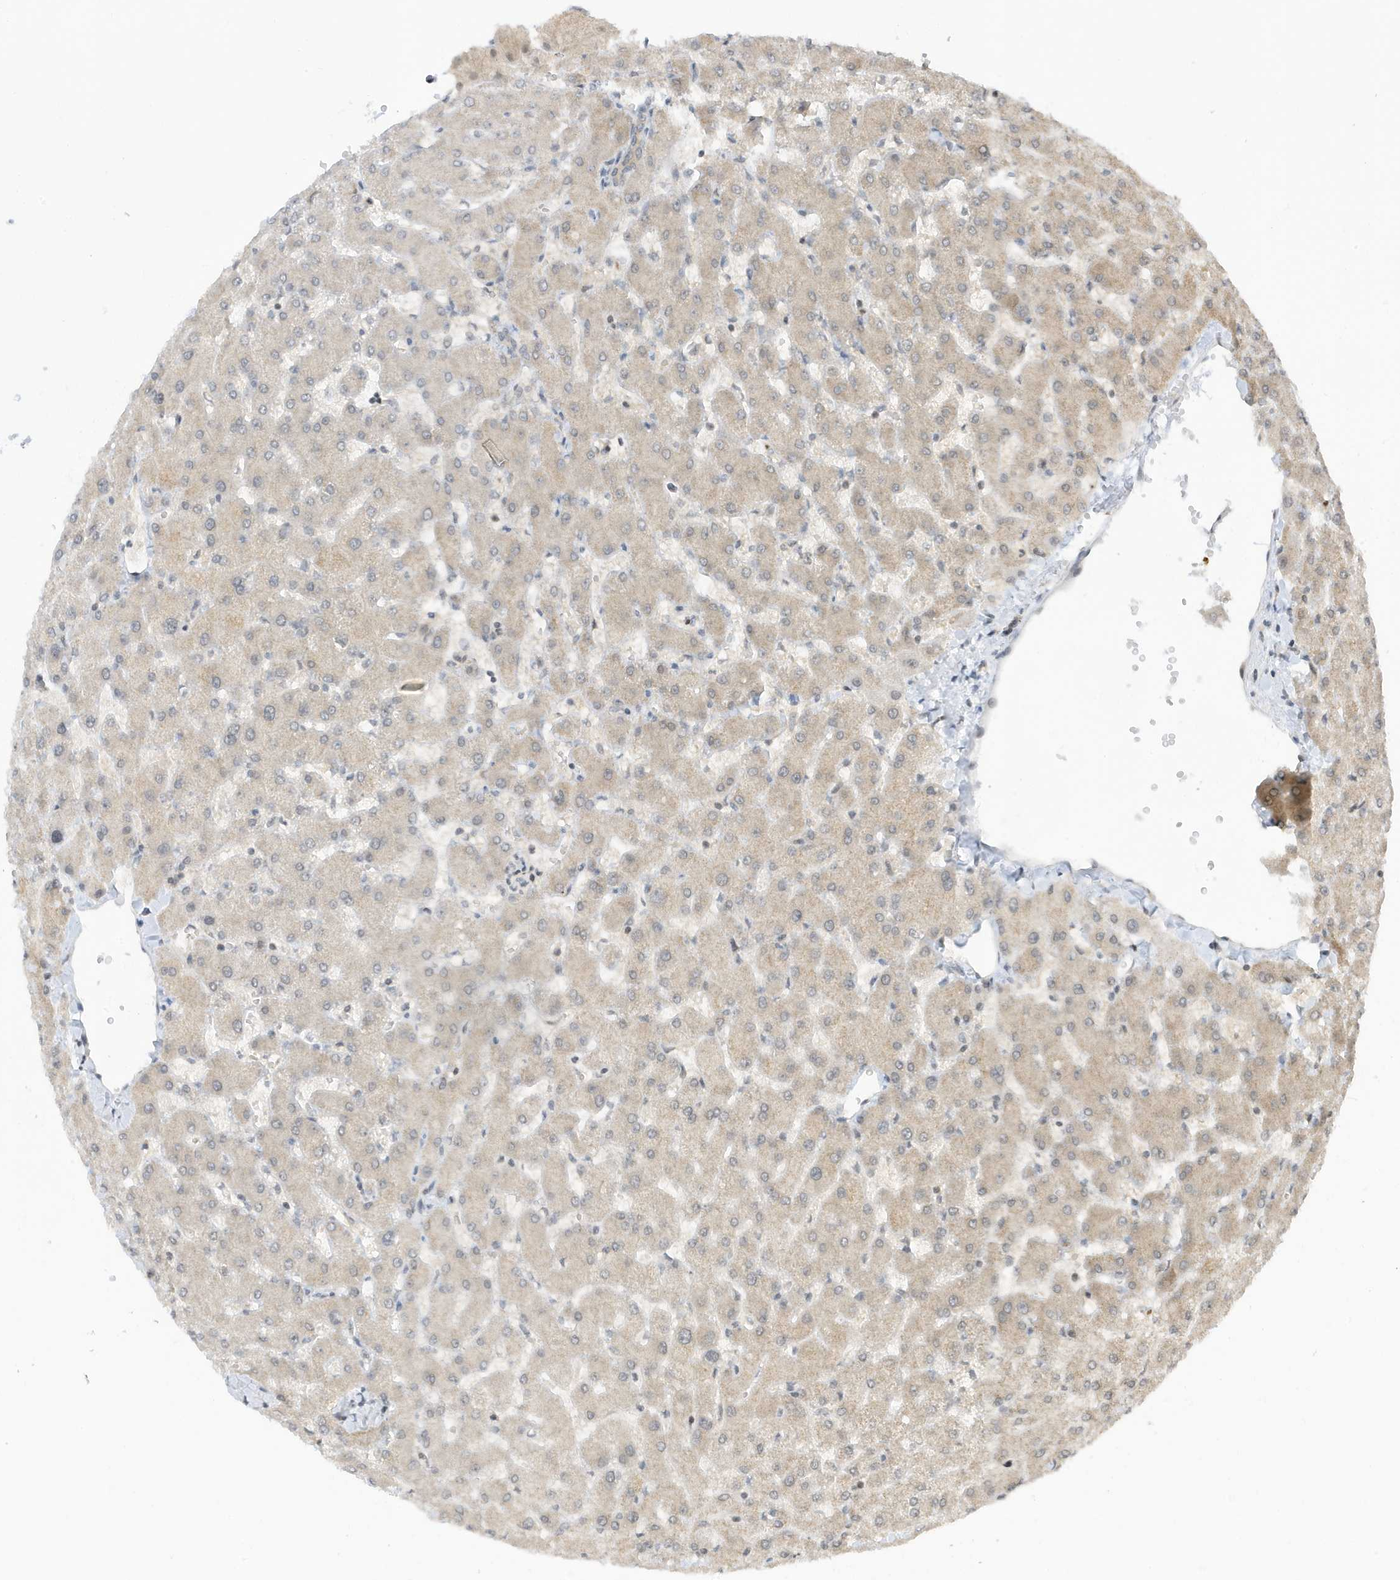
{"staining": {"intensity": "weak", "quantity": ">75%", "location": "cytoplasmic/membranous"}, "tissue": "liver", "cell_type": "Cholangiocytes", "image_type": "normal", "snomed": [{"axis": "morphology", "description": "Normal tissue, NOS"}, {"axis": "topography", "description": "Liver"}], "caption": "High-power microscopy captured an IHC photomicrograph of benign liver, revealing weak cytoplasmic/membranous staining in approximately >75% of cholangiocytes. (IHC, brightfield microscopy, high magnification).", "gene": "TAB3", "patient": {"sex": "female", "age": 63}}